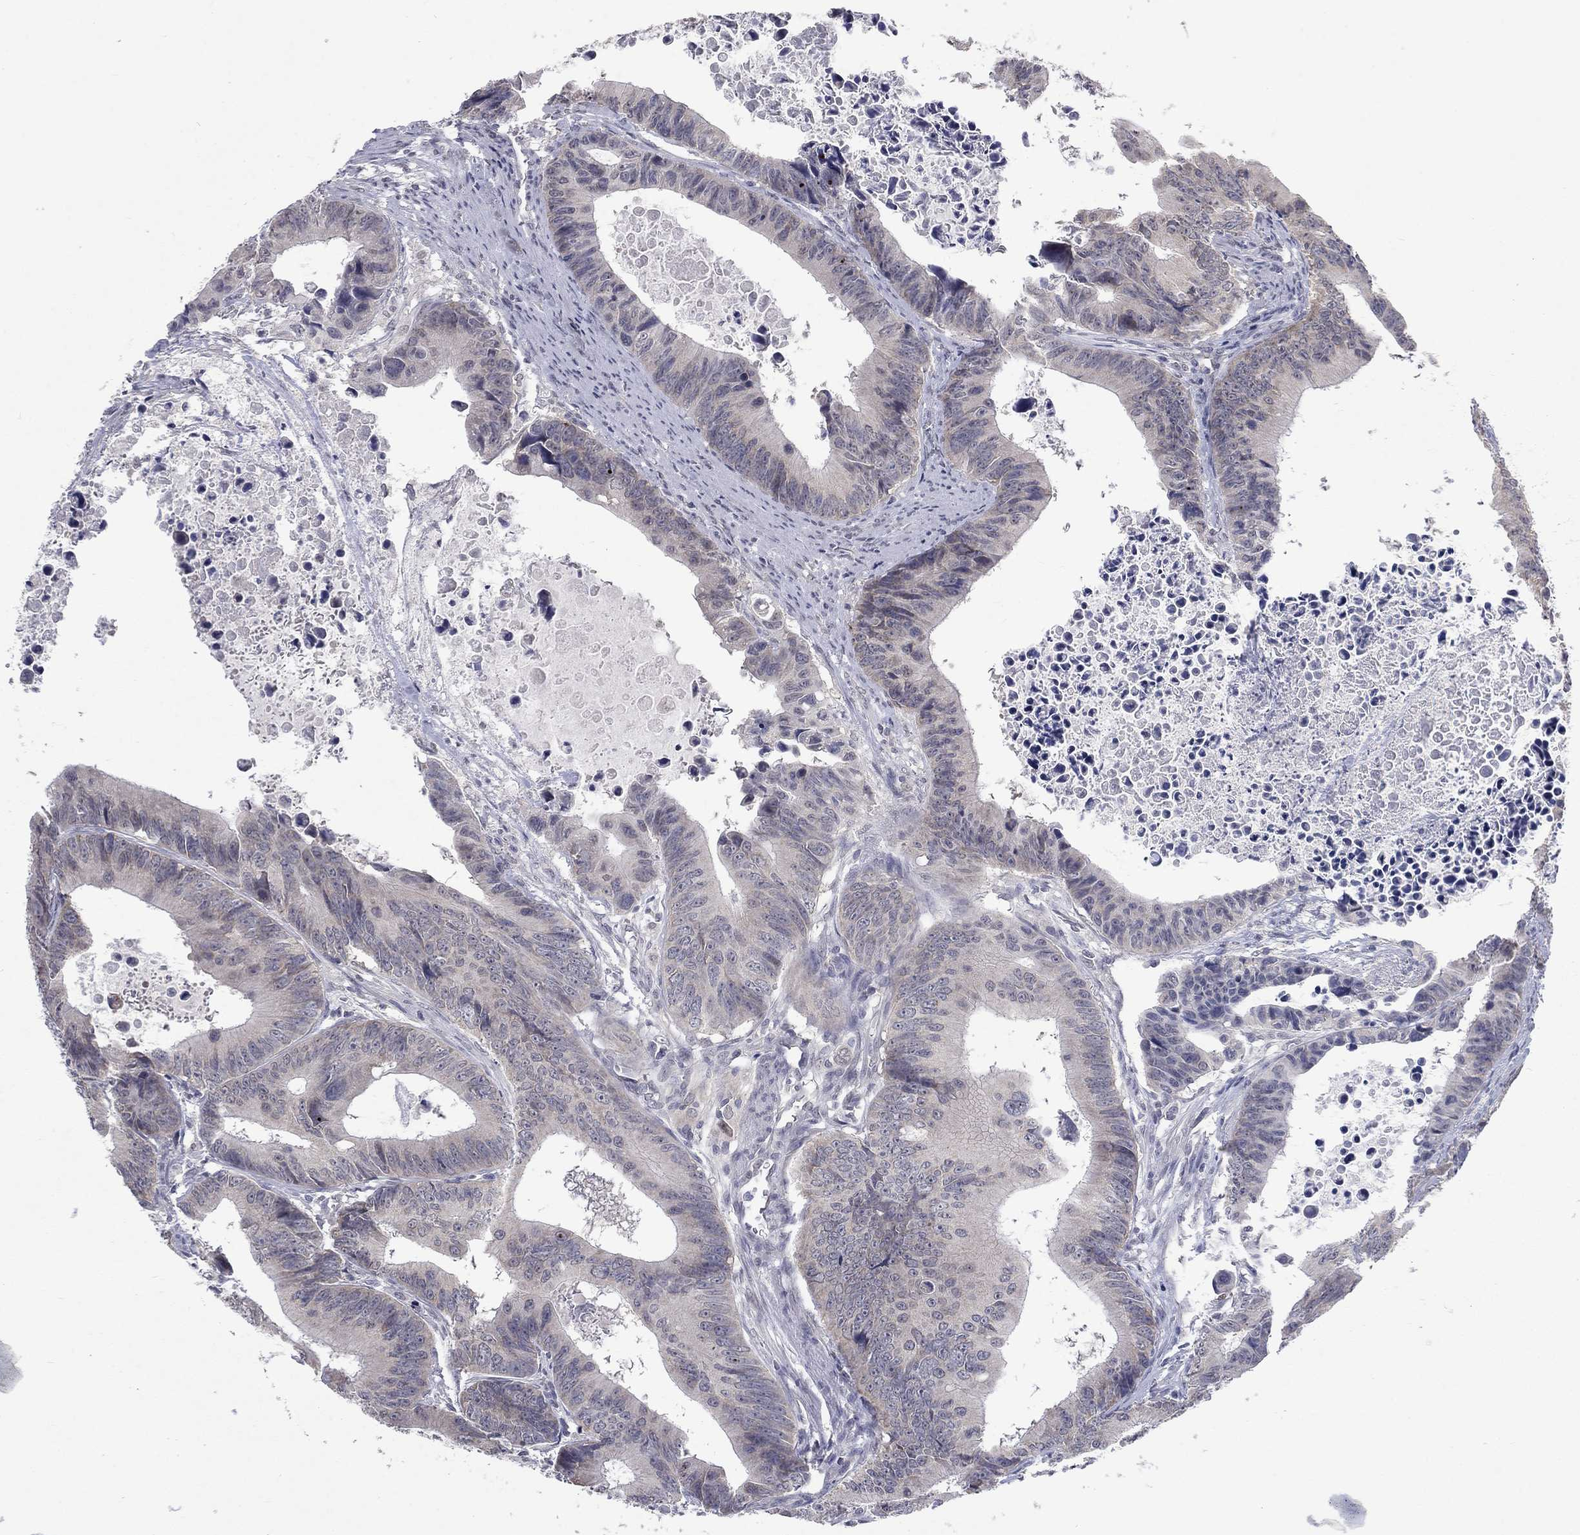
{"staining": {"intensity": "negative", "quantity": "none", "location": "none"}, "tissue": "colorectal cancer", "cell_type": "Tumor cells", "image_type": "cancer", "snomed": [{"axis": "morphology", "description": "Adenocarcinoma, NOS"}, {"axis": "topography", "description": "Colon"}], "caption": "The IHC histopathology image has no significant positivity in tumor cells of adenocarcinoma (colorectal) tissue.", "gene": "SPATA33", "patient": {"sex": "female", "age": 87}}